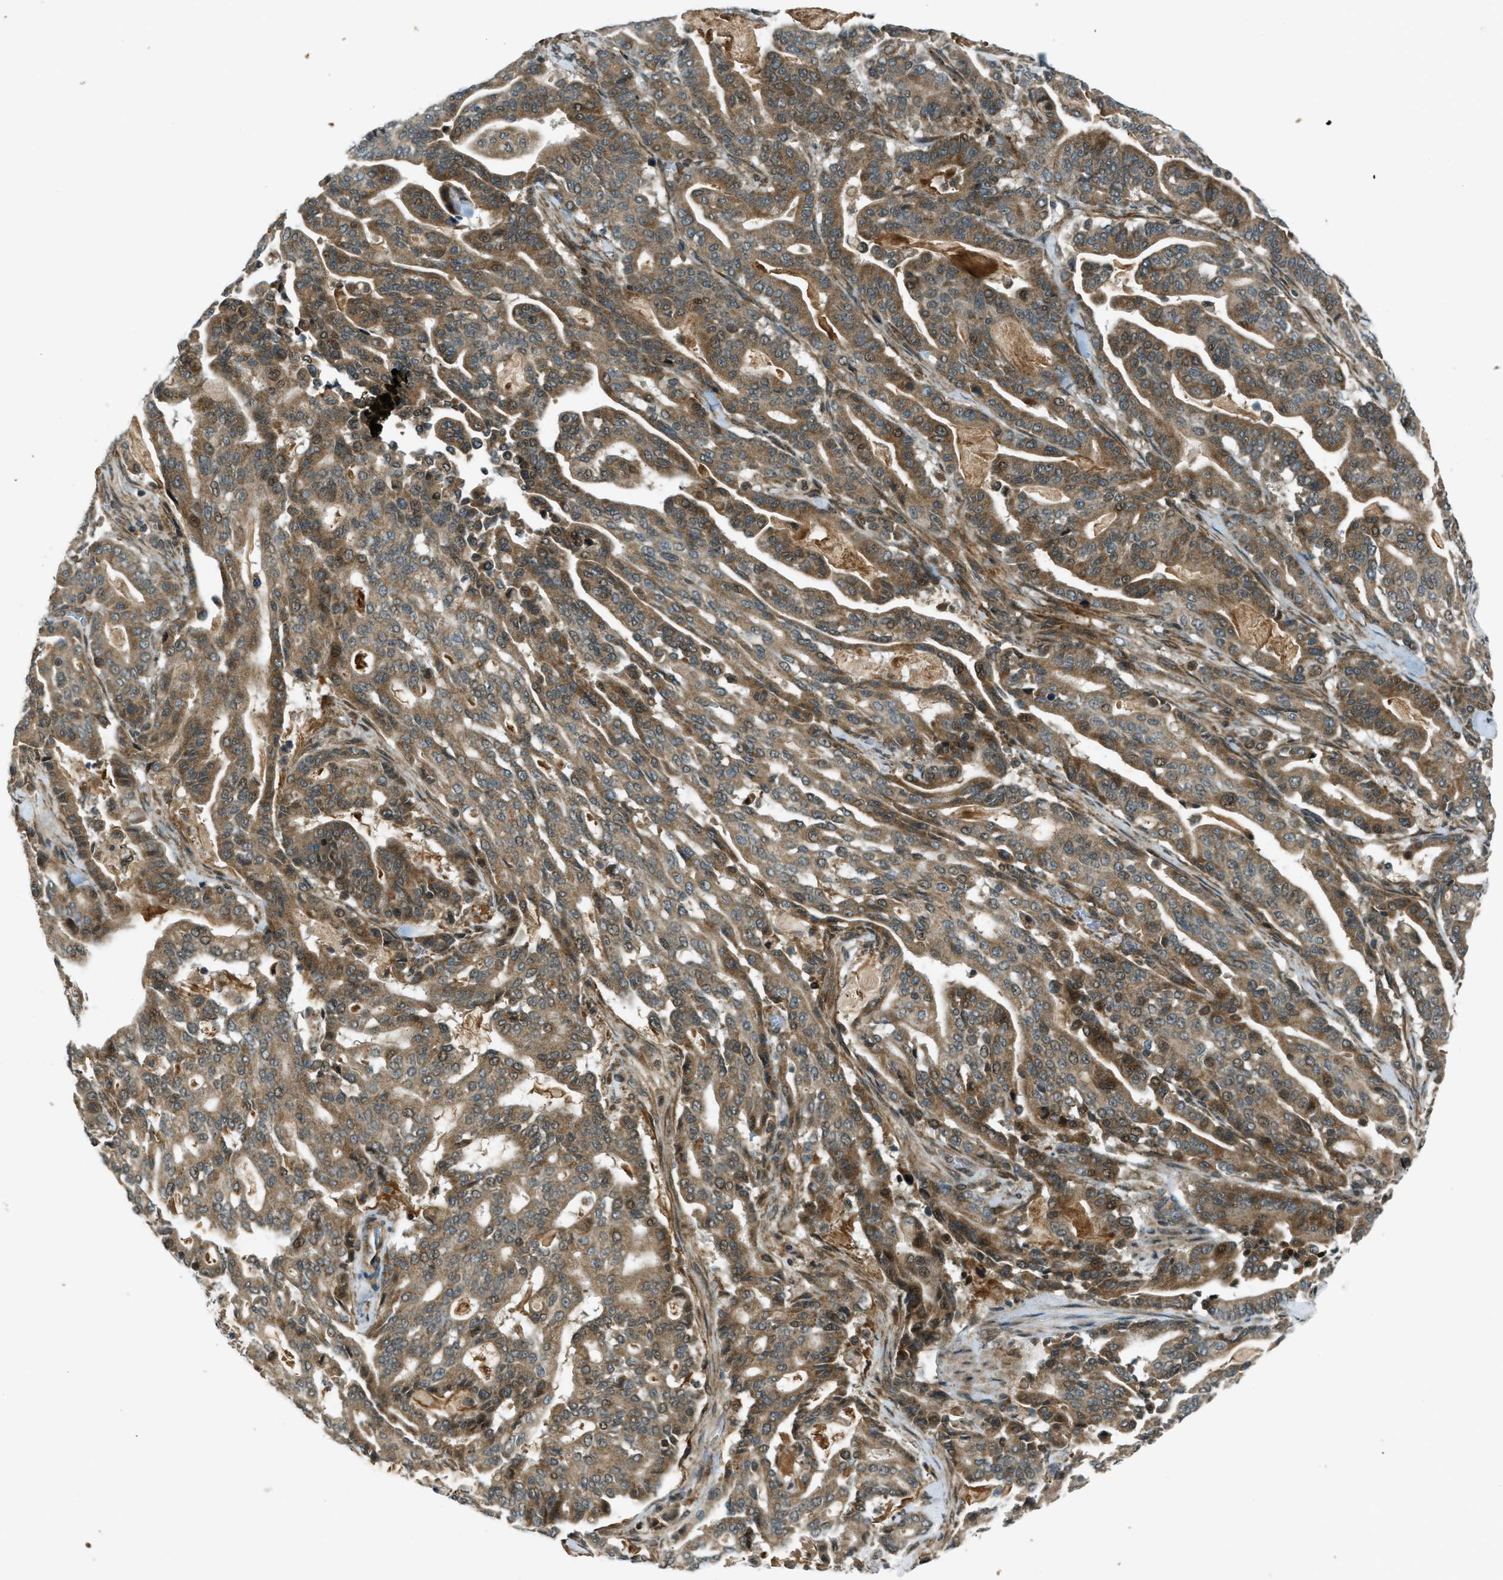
{"staining": {"intensity": "moderate", "quantity": ">75%", "location": "cytoplasmic/membranous"}, "tissue": "pancreatic cancer", "cell_type": "Tumor cells", "image_type": "cancer", "snomed": [{"axis": "morphology", "description": "Adenocarcinoma, NOS"}, {"axis": "topography", "description": "Pancreas"}], "caption": "Immunohistochemistry (DAB (3,3'-diaminobenzidine)) staining of human adenocarcinoma (pancreatic) reveals moderate cytoplasmic/membranous protein expression in approximately >75% of tumor cells. The protein of interest is stained brown, and the nuclei are stained in blue (DAB IHC with brightfield microscopy, high magnification).", "gene": "EIF2AK3", "patient": {"sex": "male", "age": 63}}